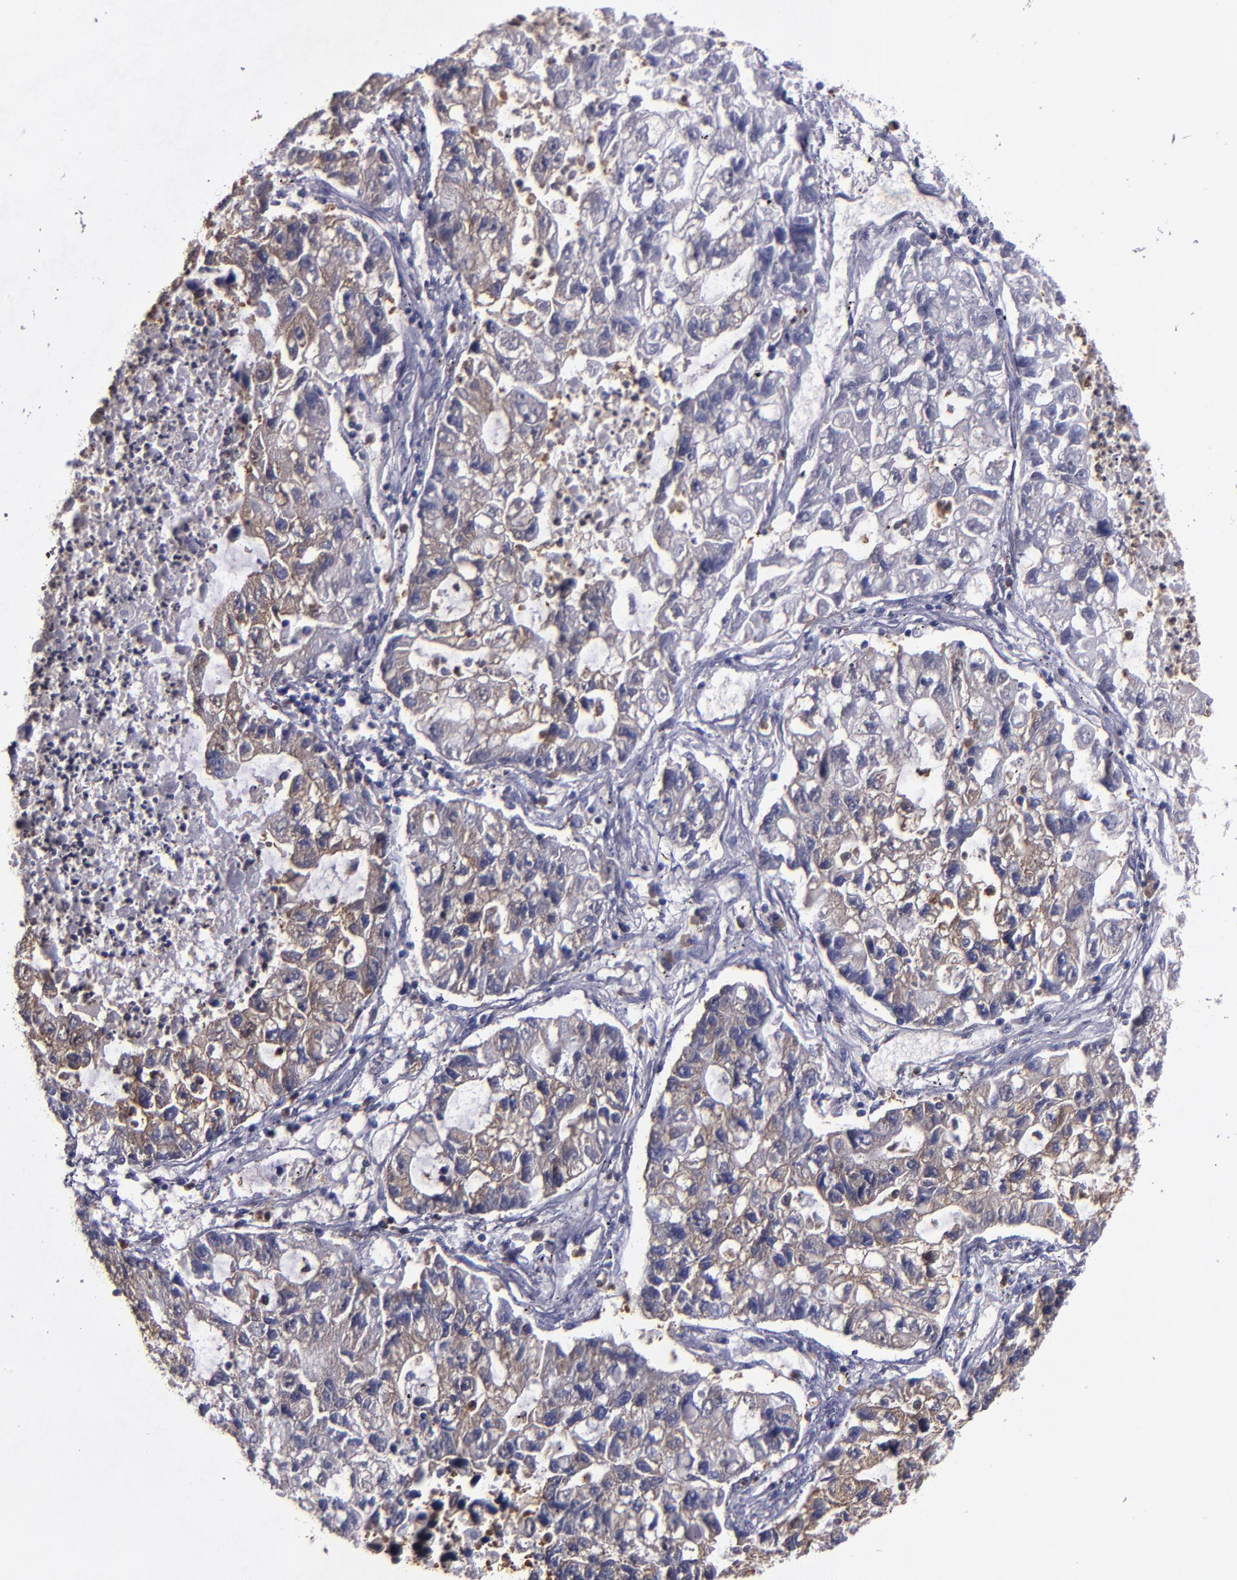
{"staining": {"intensity": "moderate", "quantity": "25%-75%", "location": "cytoplasmic/membranous"}, "tissue": "lung cancer", "cell_type": "Tumor cells", "image_type": "cancer", "snomed": [{"axis": "morphology", "description": "Adenocarcinoma, NOS"}, {"axis": "topography", "description": "Lung"}], "caption": "Approximately 25%-75% of tumor cells in human lung adenocarcinoma show moderate cytoplasmic/membranous protein staining as visualized by brown immunohistochemical staining.", "gene": "CARS1", "patient": {"sex": "female", "age": 51}}